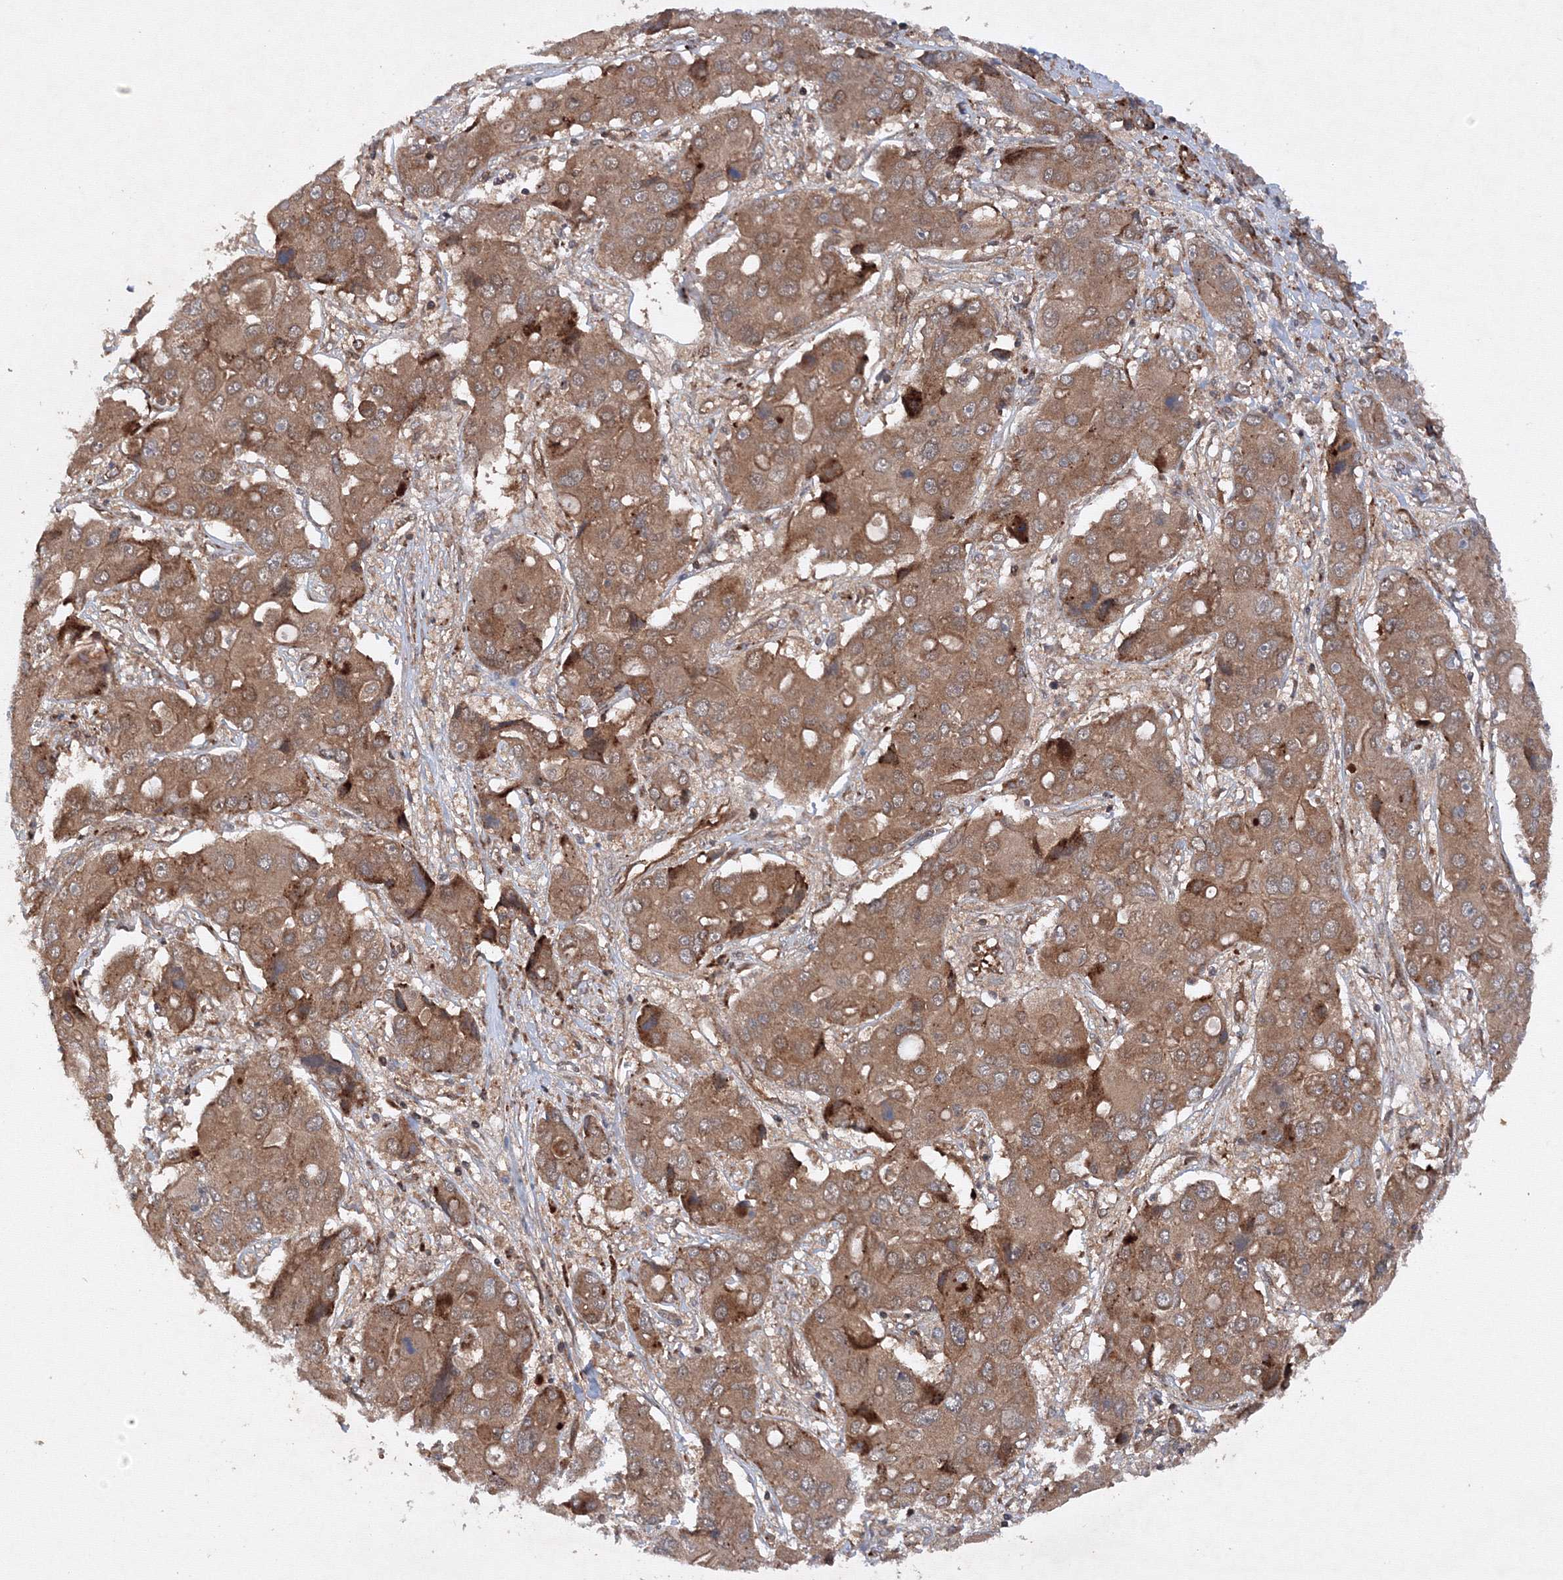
{"staining": {"intensity": "moderate", "quantity": ">75%", "location": "cytoplasmic/membranous"}, "tissue": "liver cancer", "cell_type": "Tumor cells", "image_type": "cancer", "snomed": [{"axis": "morphology", "description": "Cholangiocarcinoma"}, {"axis": "topography", "description": "Liver"}], "caption": "High-magnification brightfield microscopy of liver cancer (cholangiocarcinoma) stained with DAB (3,3'-diaminobenzidine) (brown) and counterstained with hematoxylin (blue). tumor cells exhibit moderate cytoplasmic/membranous staining is appreciated in about>75% of cells. Using DAB (3,3'-diaminobenzidine) (brown) and hematoxylin (blue) stains, captured at high magnification using brightfield microscopy.", "gene": "DCTD", "patient": {"sex": "male", "age": 67}}